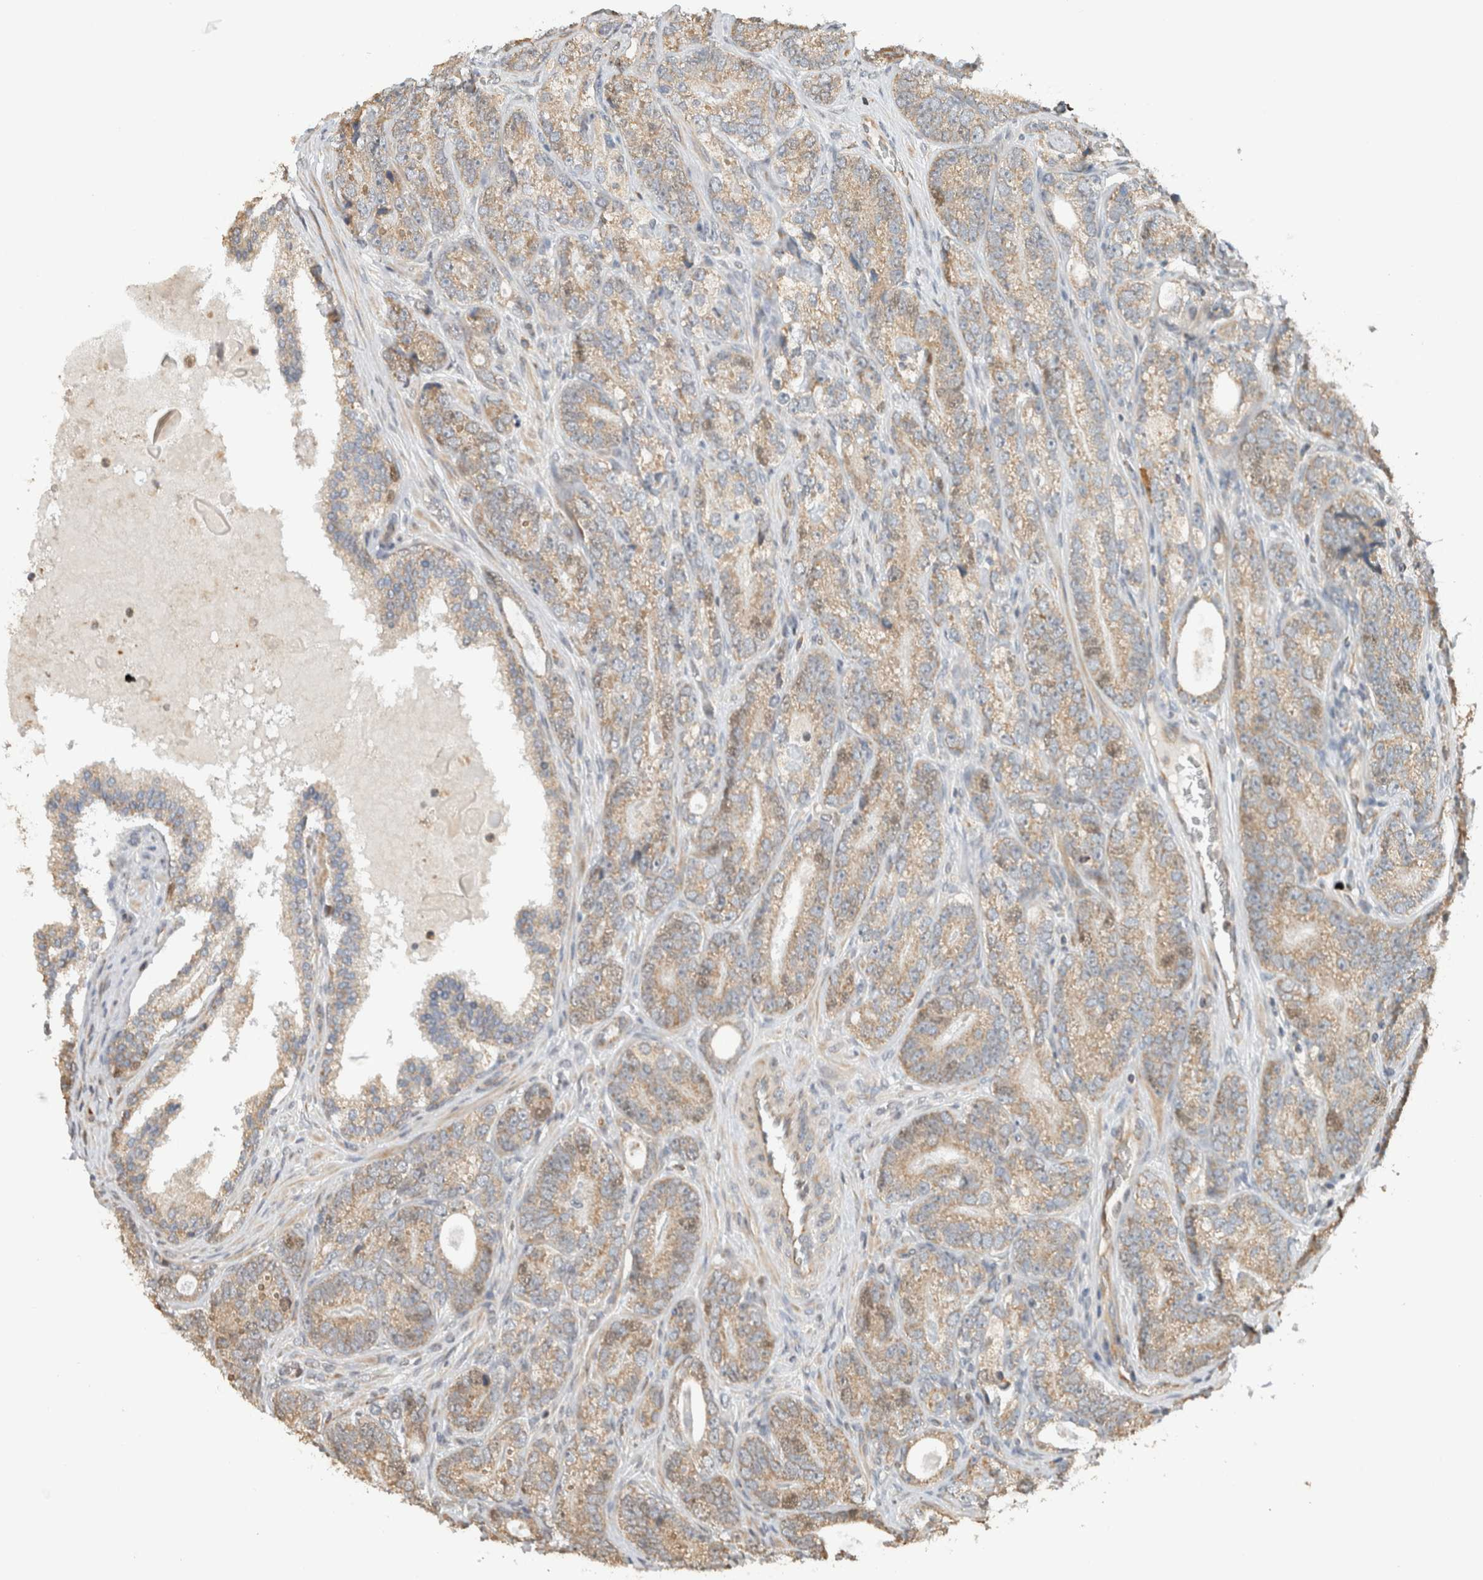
{"staining": {"intensity": "weak", "quantity": ">75%", "location": "cytoplasmic/membranous"}, "tissue": "prostate cancer", "cell_type": "Tumor cells", "image_type": "cancer", "snomed": [{"axis": "morphology", "description": "Adenocarcinoma, High grade"}, {"axis": "topography", "description": "Prostate"}], "caption": "About >75% of tumor cells in human prostate cancer demonstrate weak cytoplasmic/membranous protein positivity as visualized by brown immunohistochemical staining.", "gene": "GINS4", "patient": {"sex": "male", "age": 56}}